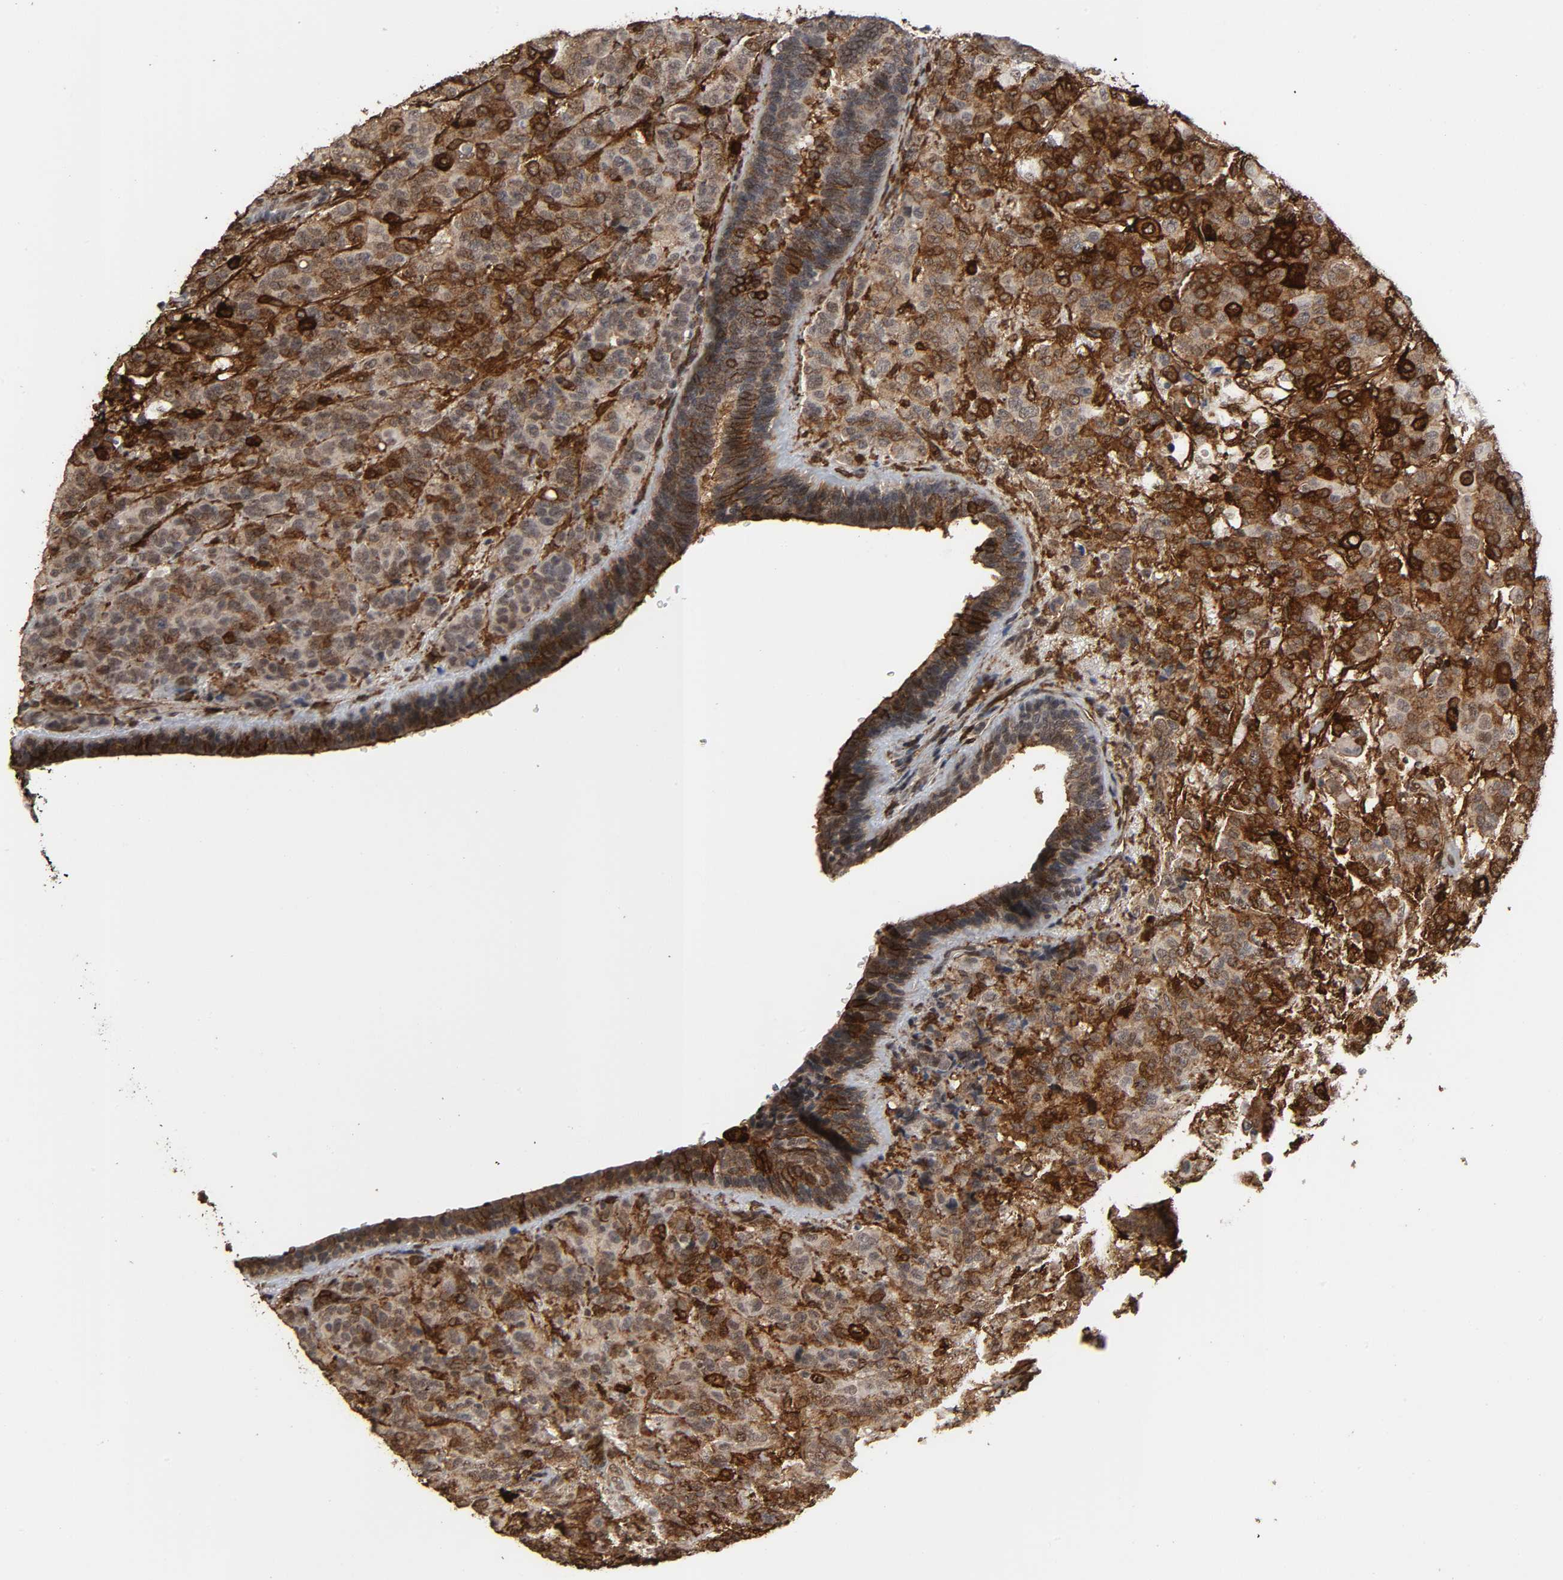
{"staining": {"intensity": "strong", "quantity": ">75%", "location": "cytoplasmic/membranous,nuclear"}, "tissue": "breast cancer", "cell_type": "Tumor cells", "image_type": "cancer", "snomed": [{"axis": "morphology", "description": "Duct carcinoma"}, {"axis": "topography", "description": "Breast"}], "caption": "High-power microscopy captured an immunohistochemistry image of intraductal carcinoma (breast), revealing strong cytoplasmic/membranous and nuclear expression in about >75% of tumor cells.", "gene": "AHNAK2", "patient": {"sex": "female", "age": 40}}